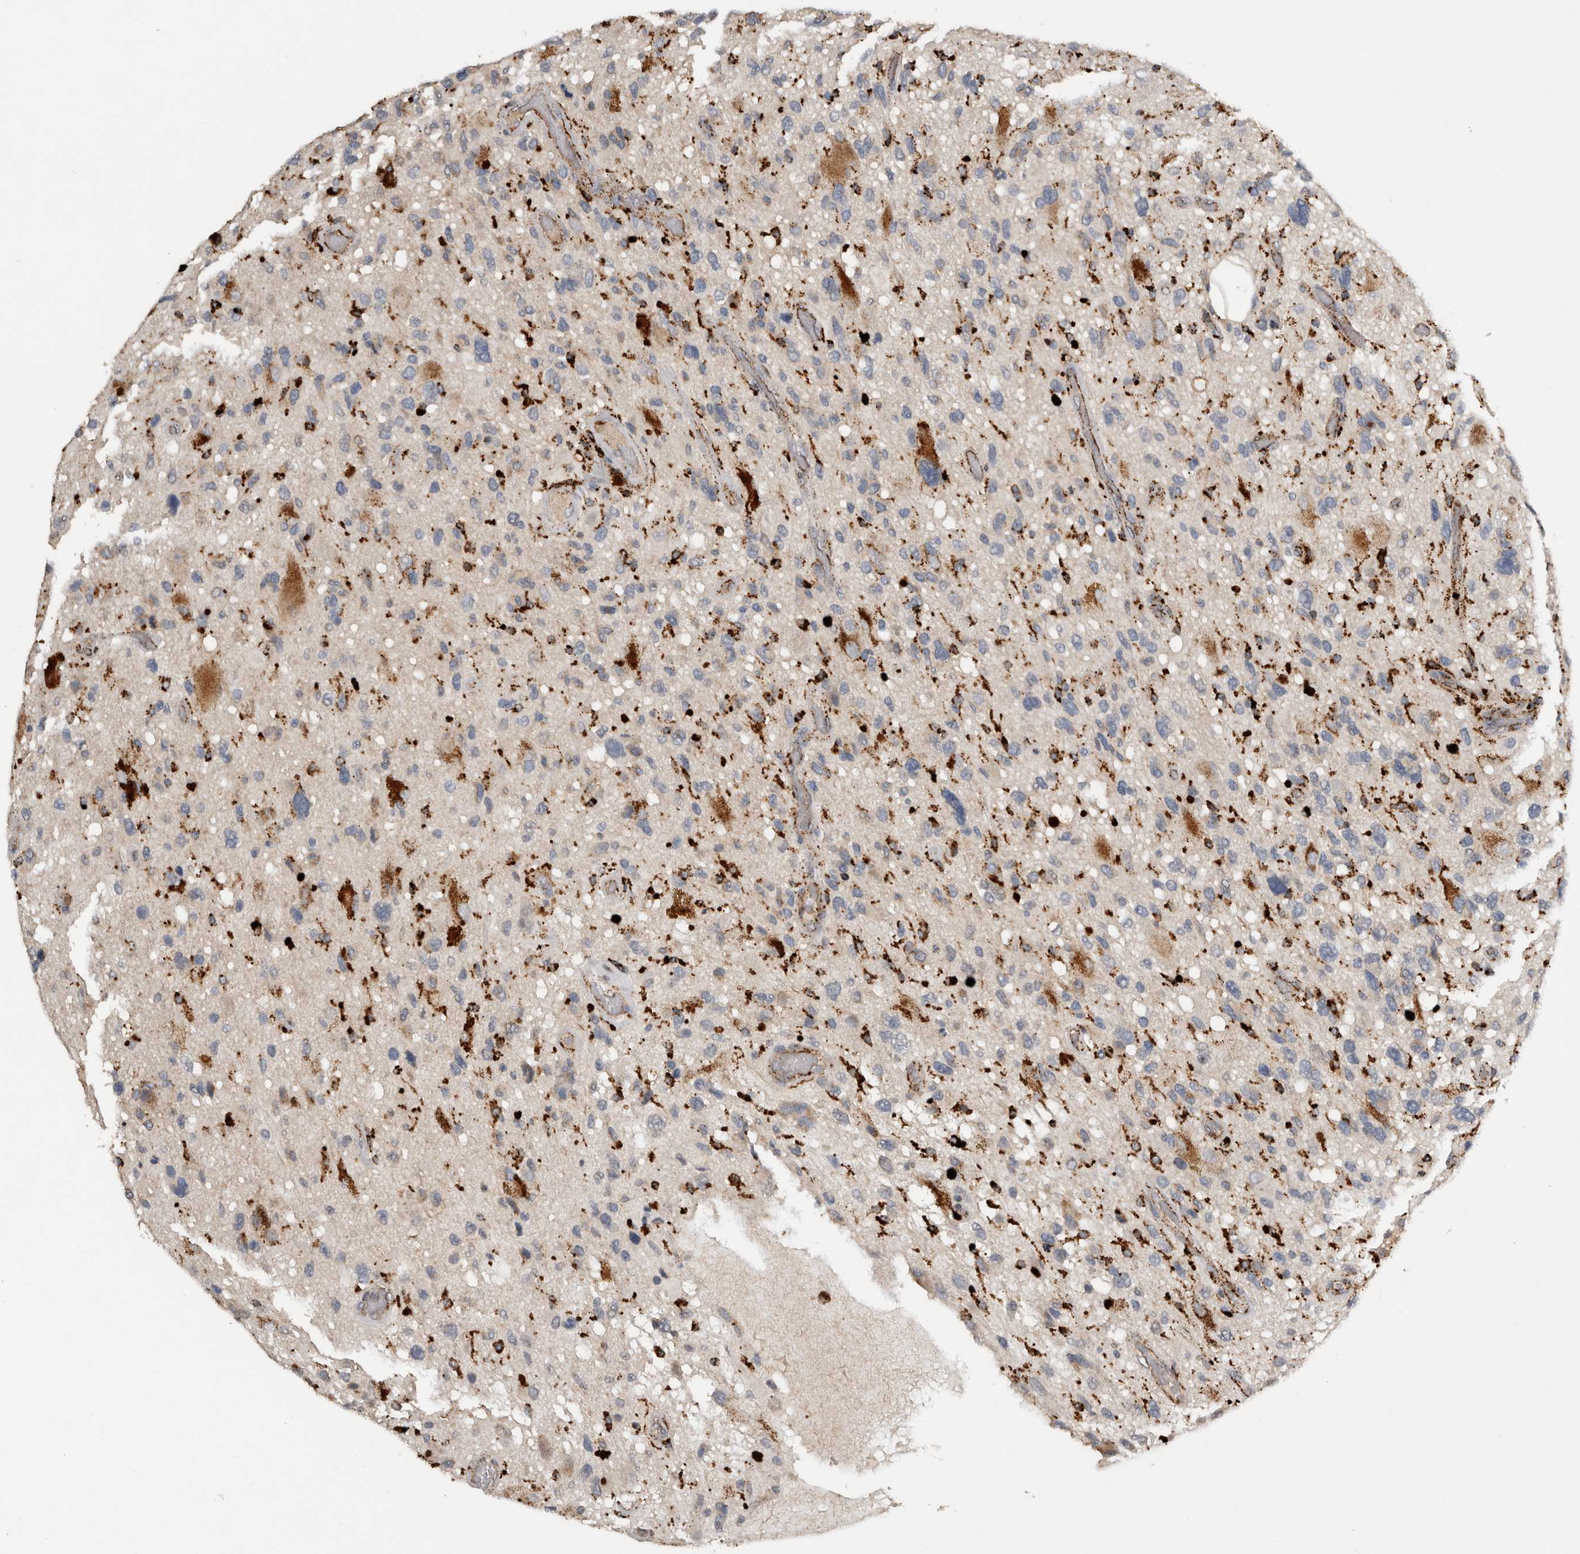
{"staining": {"intensity": "negative", "quantity": "none", "location": "none"}, "tissue": "glioma", "cell_type": "Tumor cells", "image_type": "cancer", "snomed": [{"axis": "morphology", "description": "Glioma, malignant, High grade"}, {"axis": "topography", "description": "Brain"}], "caption": "Tumor cells show no significant staining in glioma. The staining was performed using DAB (3,3'-diaminobenzidine) to visualize the protein expression in brown, while the nuclei were stained in blue with hematoxylin (Magnification: 20x).", "gene": "CTSZ", "patient": {"sex": "male", "age": 33}}